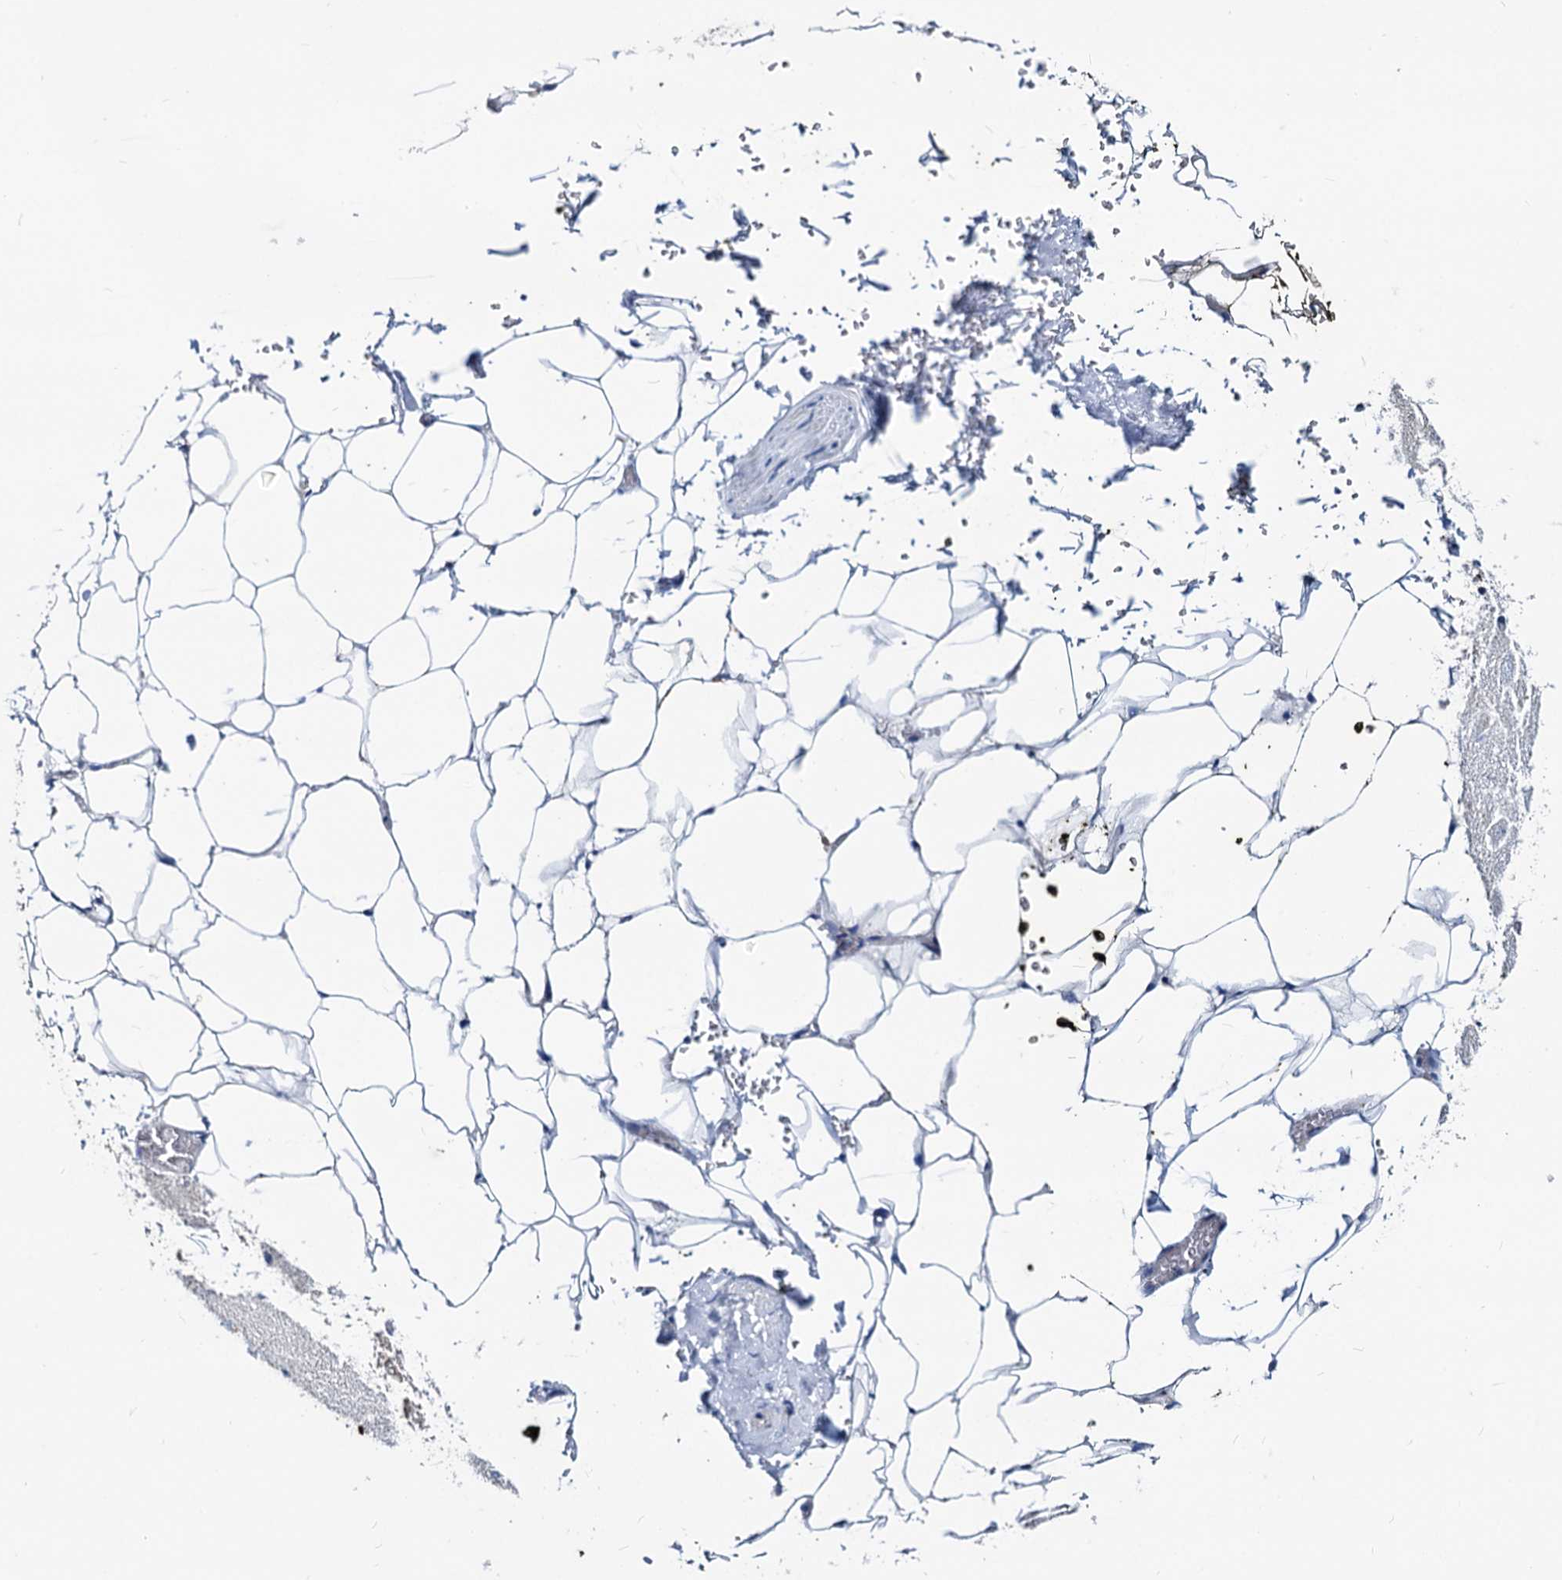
{"staining": {"intensity": "negative", "quantity": "none", "location": "none"}, "tissue": "adipose tissue", "cell_type": "Adipocytes", "image_type": "normal", "snomed": [{"axis": "morphology", "description": "Normal tissue, NOS"}, {"axis": "morphology", "description": "Adenocarcinoma, Low grade"}, {"axis": "topography", "description": "Prostate"}, {"axis": "topography", "description": "Peripheral nerve tissue"}], "caption": "IHC of unremarkable human adipose tissue shows no expression in adipocytes.", "gene": "DYDC2", "patient": {"sex": "male", "age": 63}}